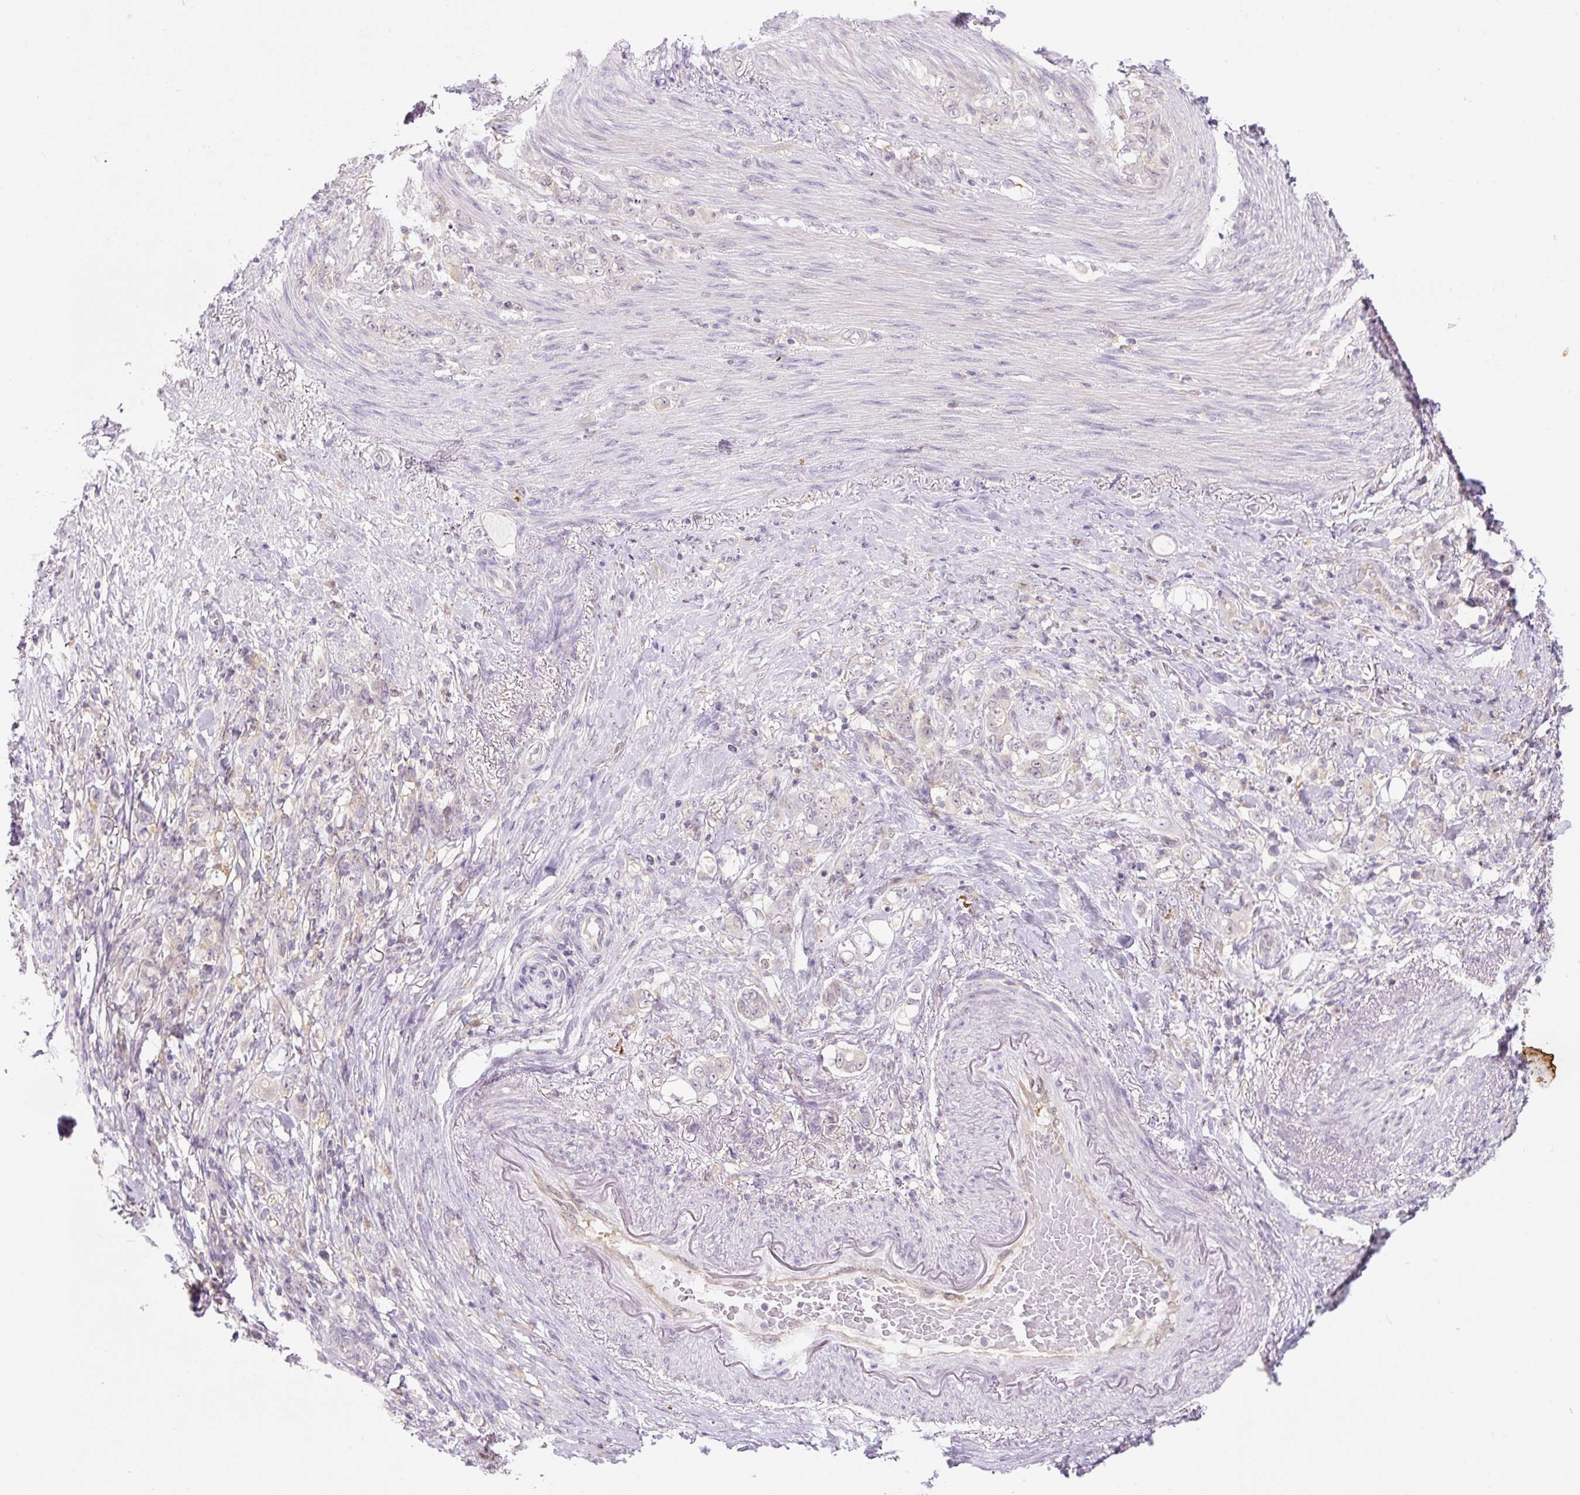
{"staining": {"intensity": "negative", "quantity": "none", "location": "none"}, "tissue": "stomach cancer", "cell_type": "Tumor cells", "image_type": "cancer", "snomed": [{"axis": "morphology", "description": "Adenocarcinoma, NOS"}, {"axis": "topography", "description": "Stomach"}], "caption": "This is an immunohistochemistry (IHC) image of adenocarcinoma (stomach). There is no positivity in tumor cells.", "gene": "SPSB2", "patient": {"sex": "female", "age": 79}}